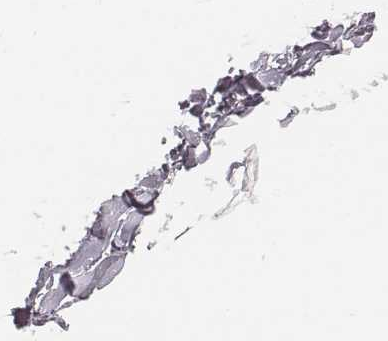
{"staining": {"intensity": "negative", "quantity": "none", "location": "none"}, "tissue": "breast", "cell_type": "Adipocytes", "image_type": "normal", "snomed": [{"axis": "morphology", "description": "Normal tissue, NOS"}, {"axis": "topography", "description": "Breast"}], "caption": "Immunohistochemistry (IHC) of normal breast exhibits no positivity in adipocytes. Nuclei are stained in blue.", "gene": "CSHL1", "patient": {"sex": "female", "age": 32}}